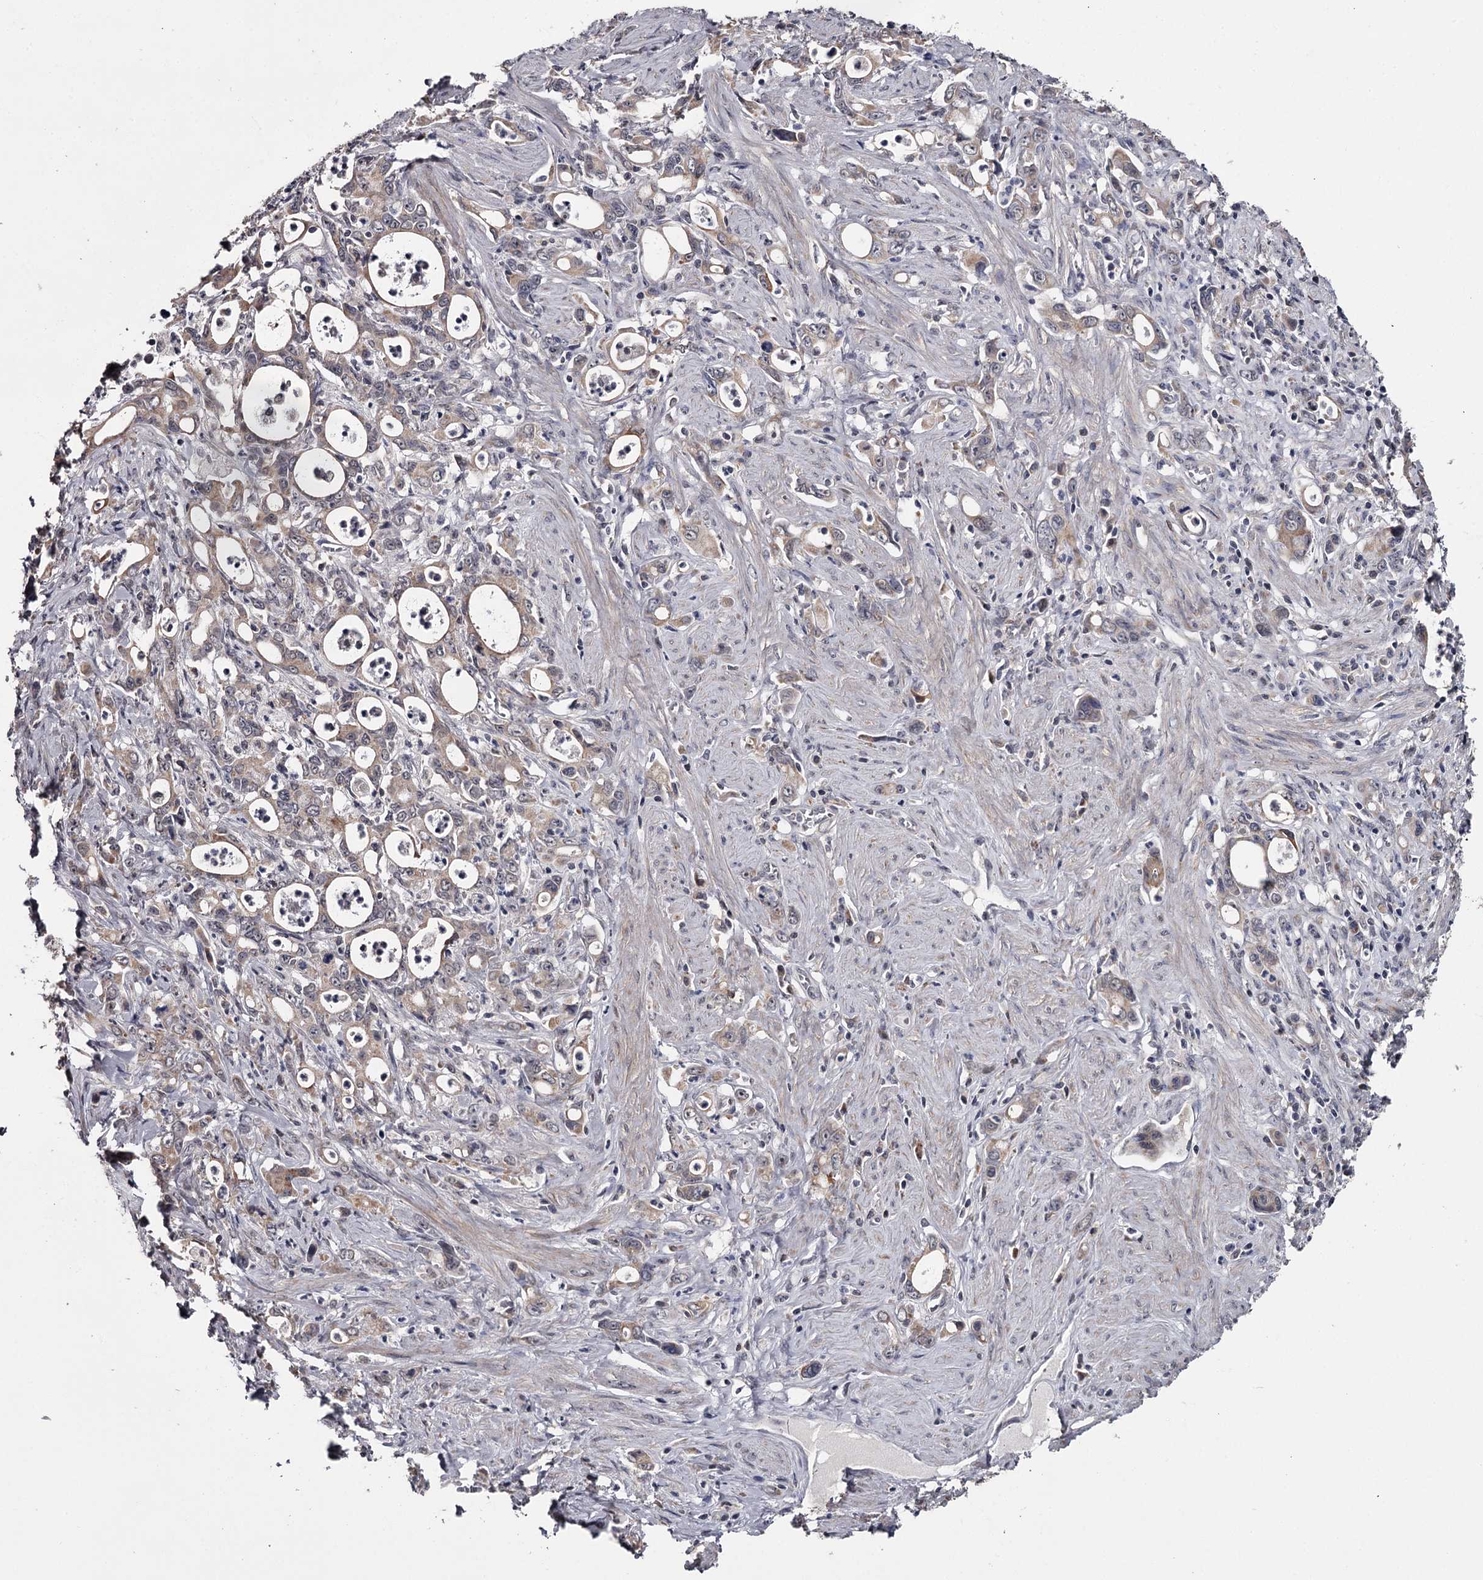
{"staining": {"intensity": "moderate", "quantity": "25%-75%", "location": "cytoplasmic/membranous"}, "tissue": "stomach cancer", "cell_type": "Tumor cells", "image_type": "cancer", "snomed": [{"axis": "morphology", "description": "Adenocarcinoma, NOS"}, {"axis": "topography", "description": "Stomach, lower"}], "caption": "Protein staining displays moderate cytoplasmic/membranous expression in about 25%-75% of tumor cells in adenocarcinoma (stomach).", "gene": "GTSF1", "patient": {"sex": "female", "age": 43}}